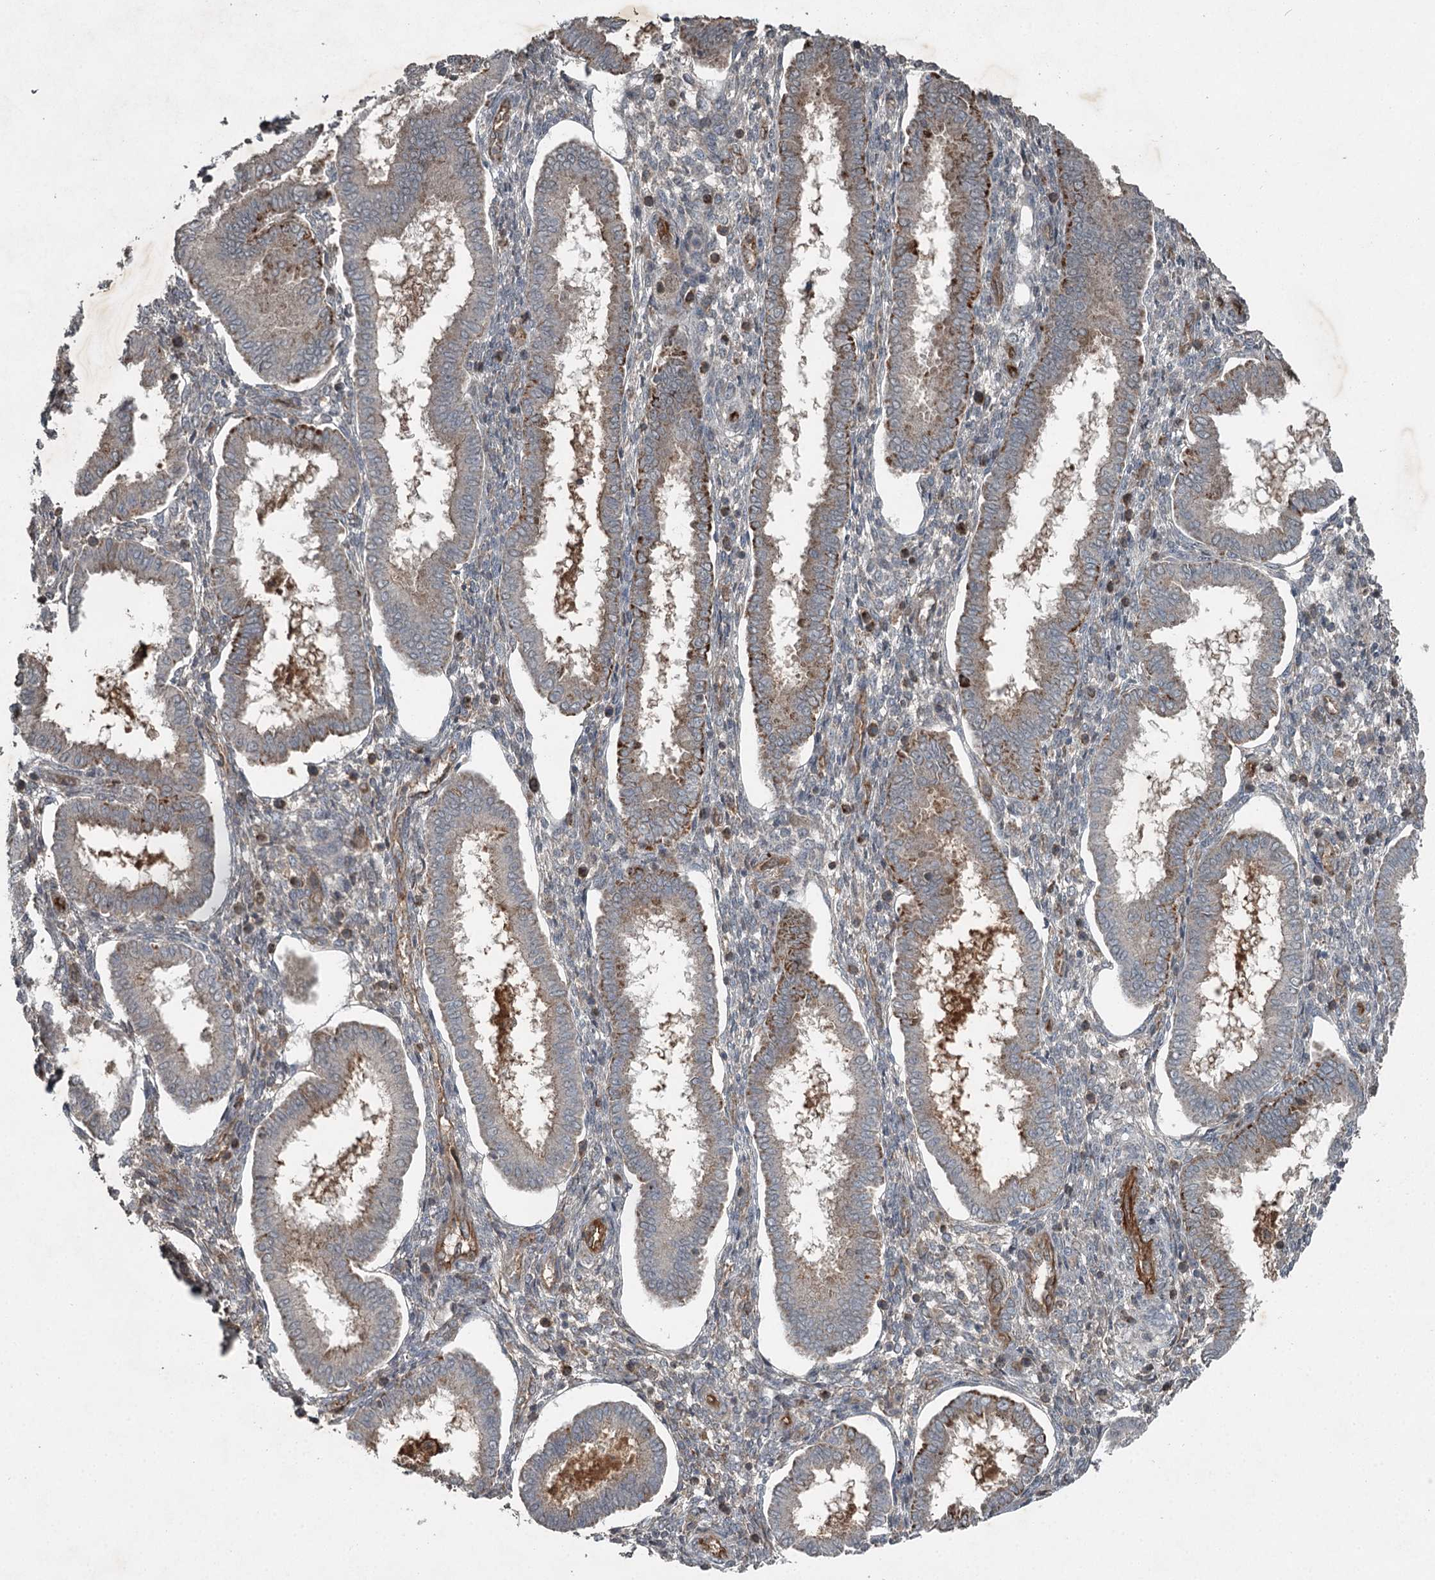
{"staining": {"intensity": "negative", "quantity": "none", "location": "none"}, "tissue": "endometrium", "cell_type": "Cells in endometrial stroma", "image_type": "normal", "snomed": [{"axis": "morphology", "description": "Normal tissue, NOS"}, {"axis": "topography", "description": "Endometrium"}], "caption": "The micrograph shows no staining of cells in endometrial stroma in benign endometrium. Brightfield microscopy of immunohistochemistry (IHC) stained with DAB (3,3'-diaminobenzidine) (brown) and hematoxylin (blue), captured at high magnification.", "gene": "SLC39A8", "patient": {"sex": "female", "age": 24}}